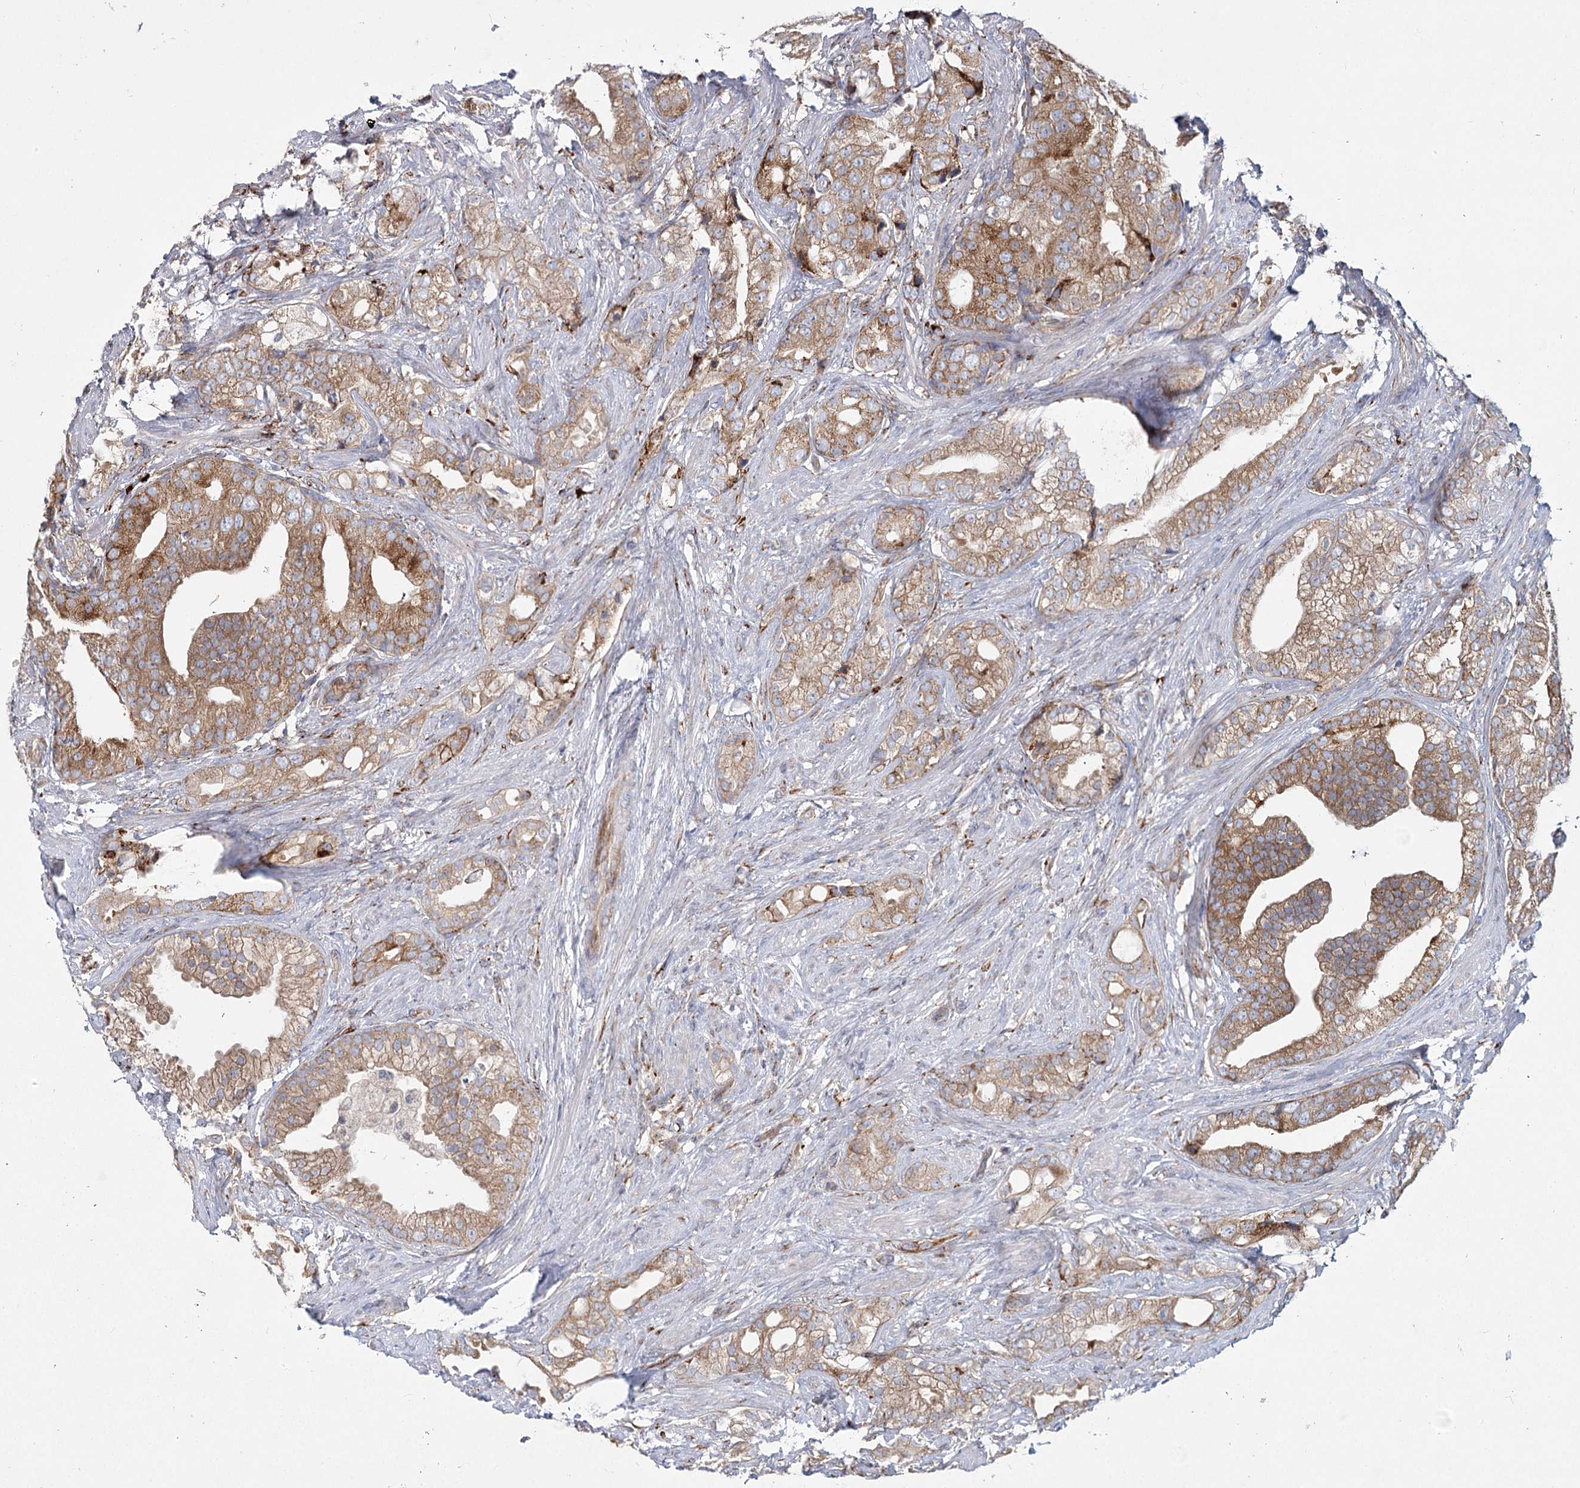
{"staining": {"intensity": "moderate", "quantity": ">75%", "location": "cytoplasmic/membranous"}, "tissue": "prostate cancer", "cell_type": "Tumor cells", "image_type": "cancer", "snomed": [{"axis": "morphology", "description": "Adenocarcinoma, Low grade"}, {"axis": "topography", "description": "Prostate"}], "caption": "The immunohistochemical stain shows moderate cytoplasmic/membranous positivity in tumor cells of low-grade adenocarcinoma (prostate) tissue.", "gene": "POGLUT1", "patient": {"sex": "male", "age": 71}}